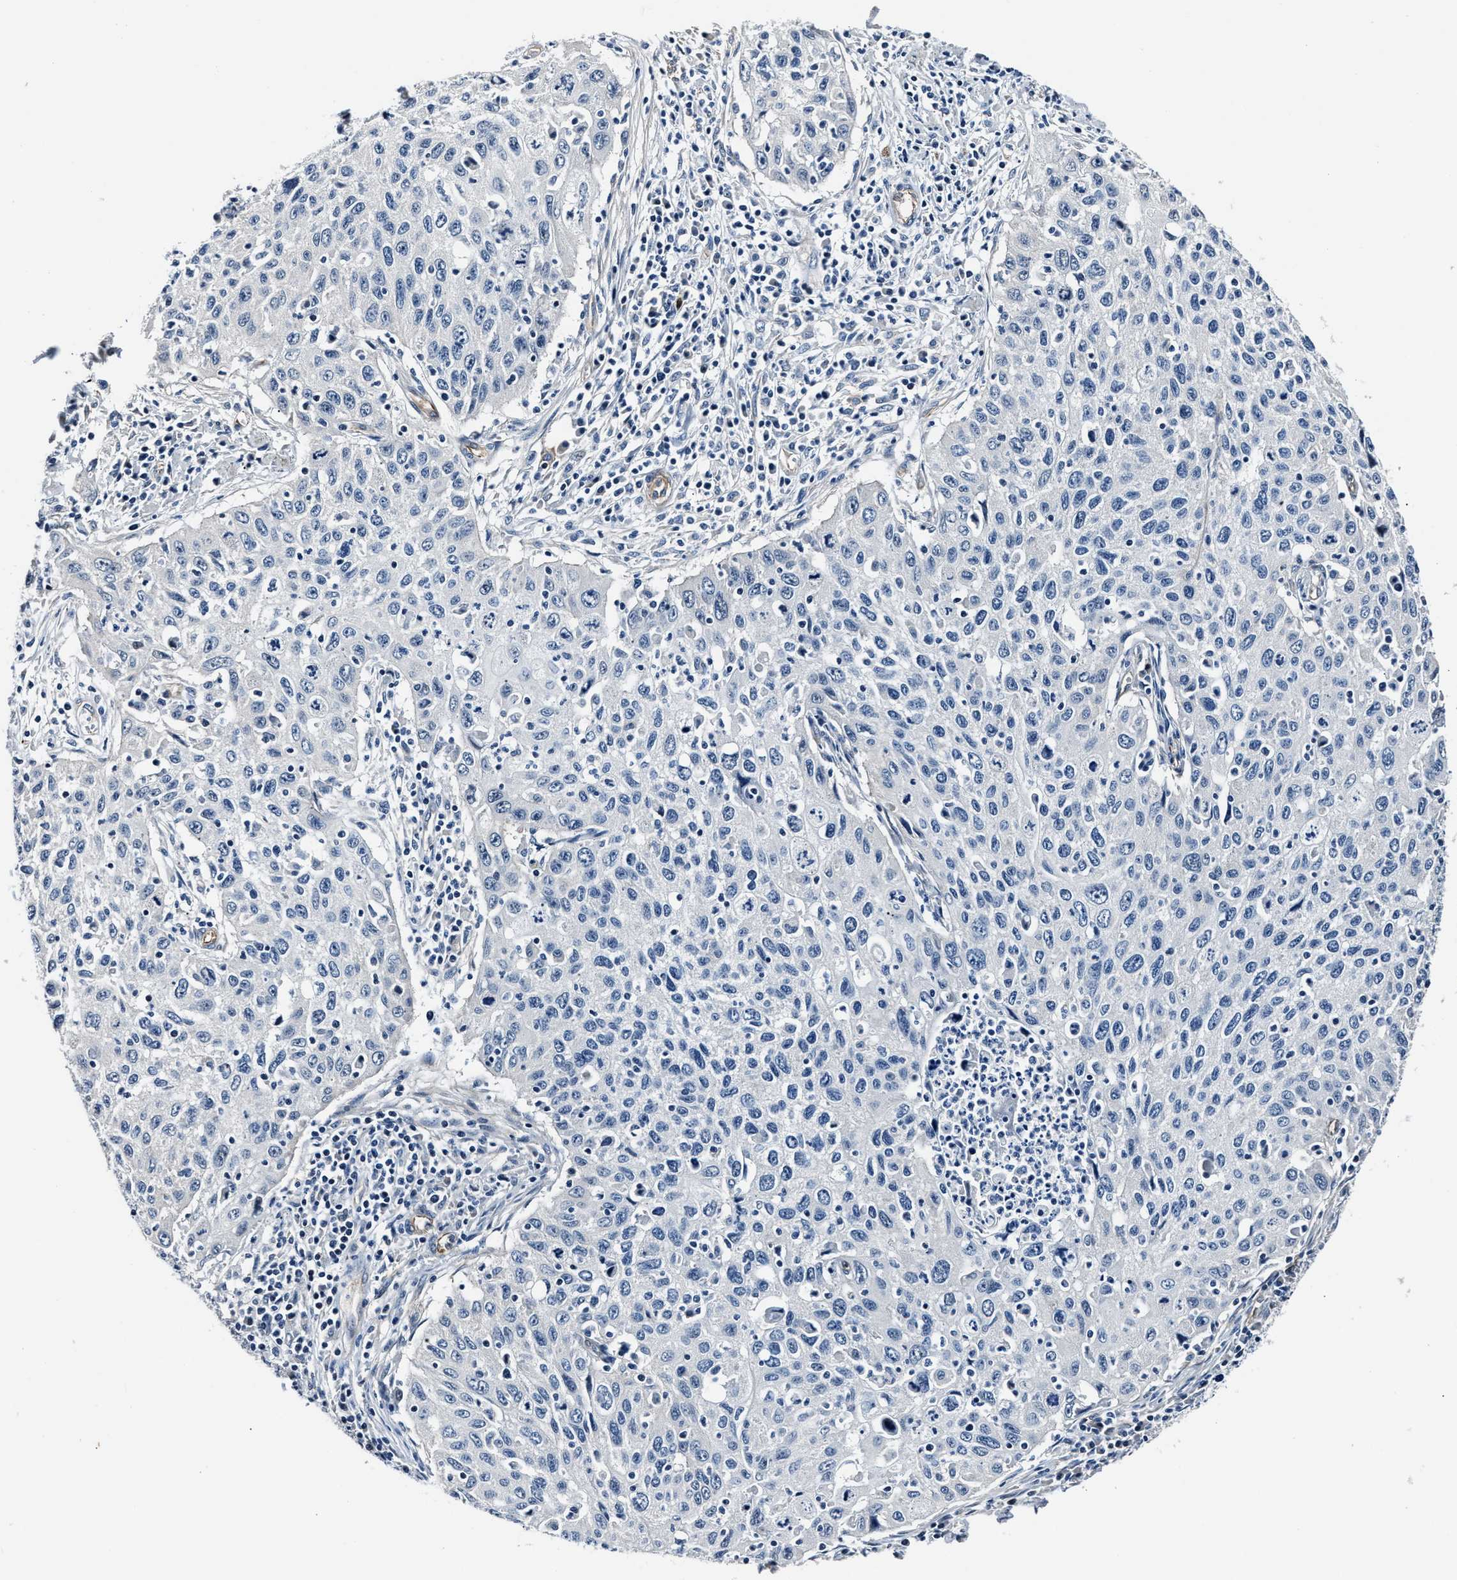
{"staining": {"intensity": "negative", "quantity": "none", "location": "none"}, "tissue": "cervical cancer", "cell_type": "Tumor cells", "image_type": "cancer", "snomed": [{"axis": "morphology", "description": "Squamous cell carcinoma, NOS"}, {"axis": "topography", "description": "Cervix"}], "caption": "There is no significant expression in tumor cells of cervical cancer.", "gene": "MPDZ", "patient": {"sex": "female", "age": 53}}